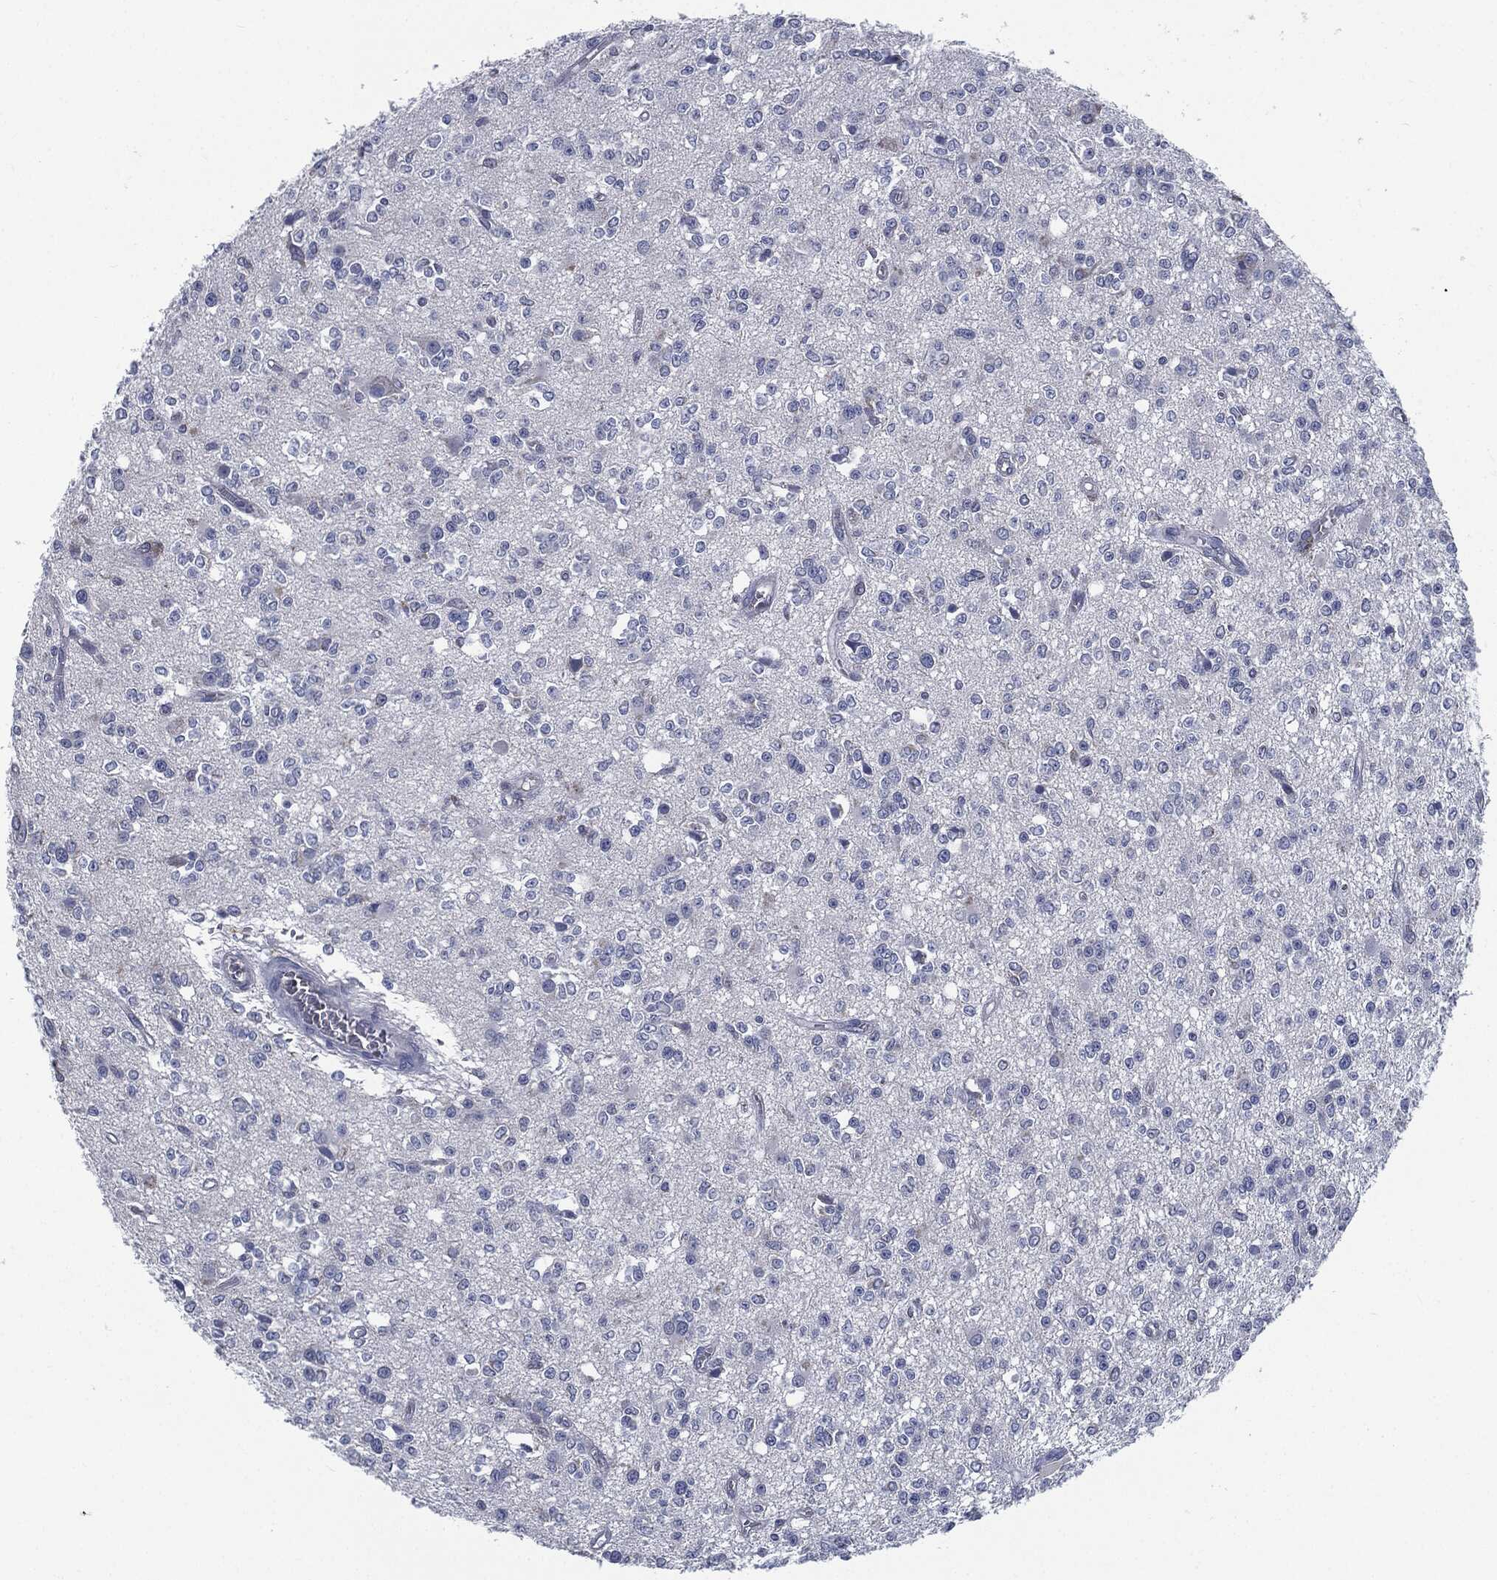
{"staining": {"intensity": "negative", "quantity": "none", "location": "none"}, "tissue": "glioma", "cell_type": "Tumor cells", "image_type": "cancer", "snomed": [{"axis": "morphology", "description": "Glioma, malignant, Low grade"}, {"axis": "topography", "description": "Brain"}], "caption": "DAB immunohistochemical staining of malignant glioma (low-grade) demonstrates no significant positivity in tumor cells.", "gene": "SIGLEC9", "patient": {"sex": "female", "age": 45}}